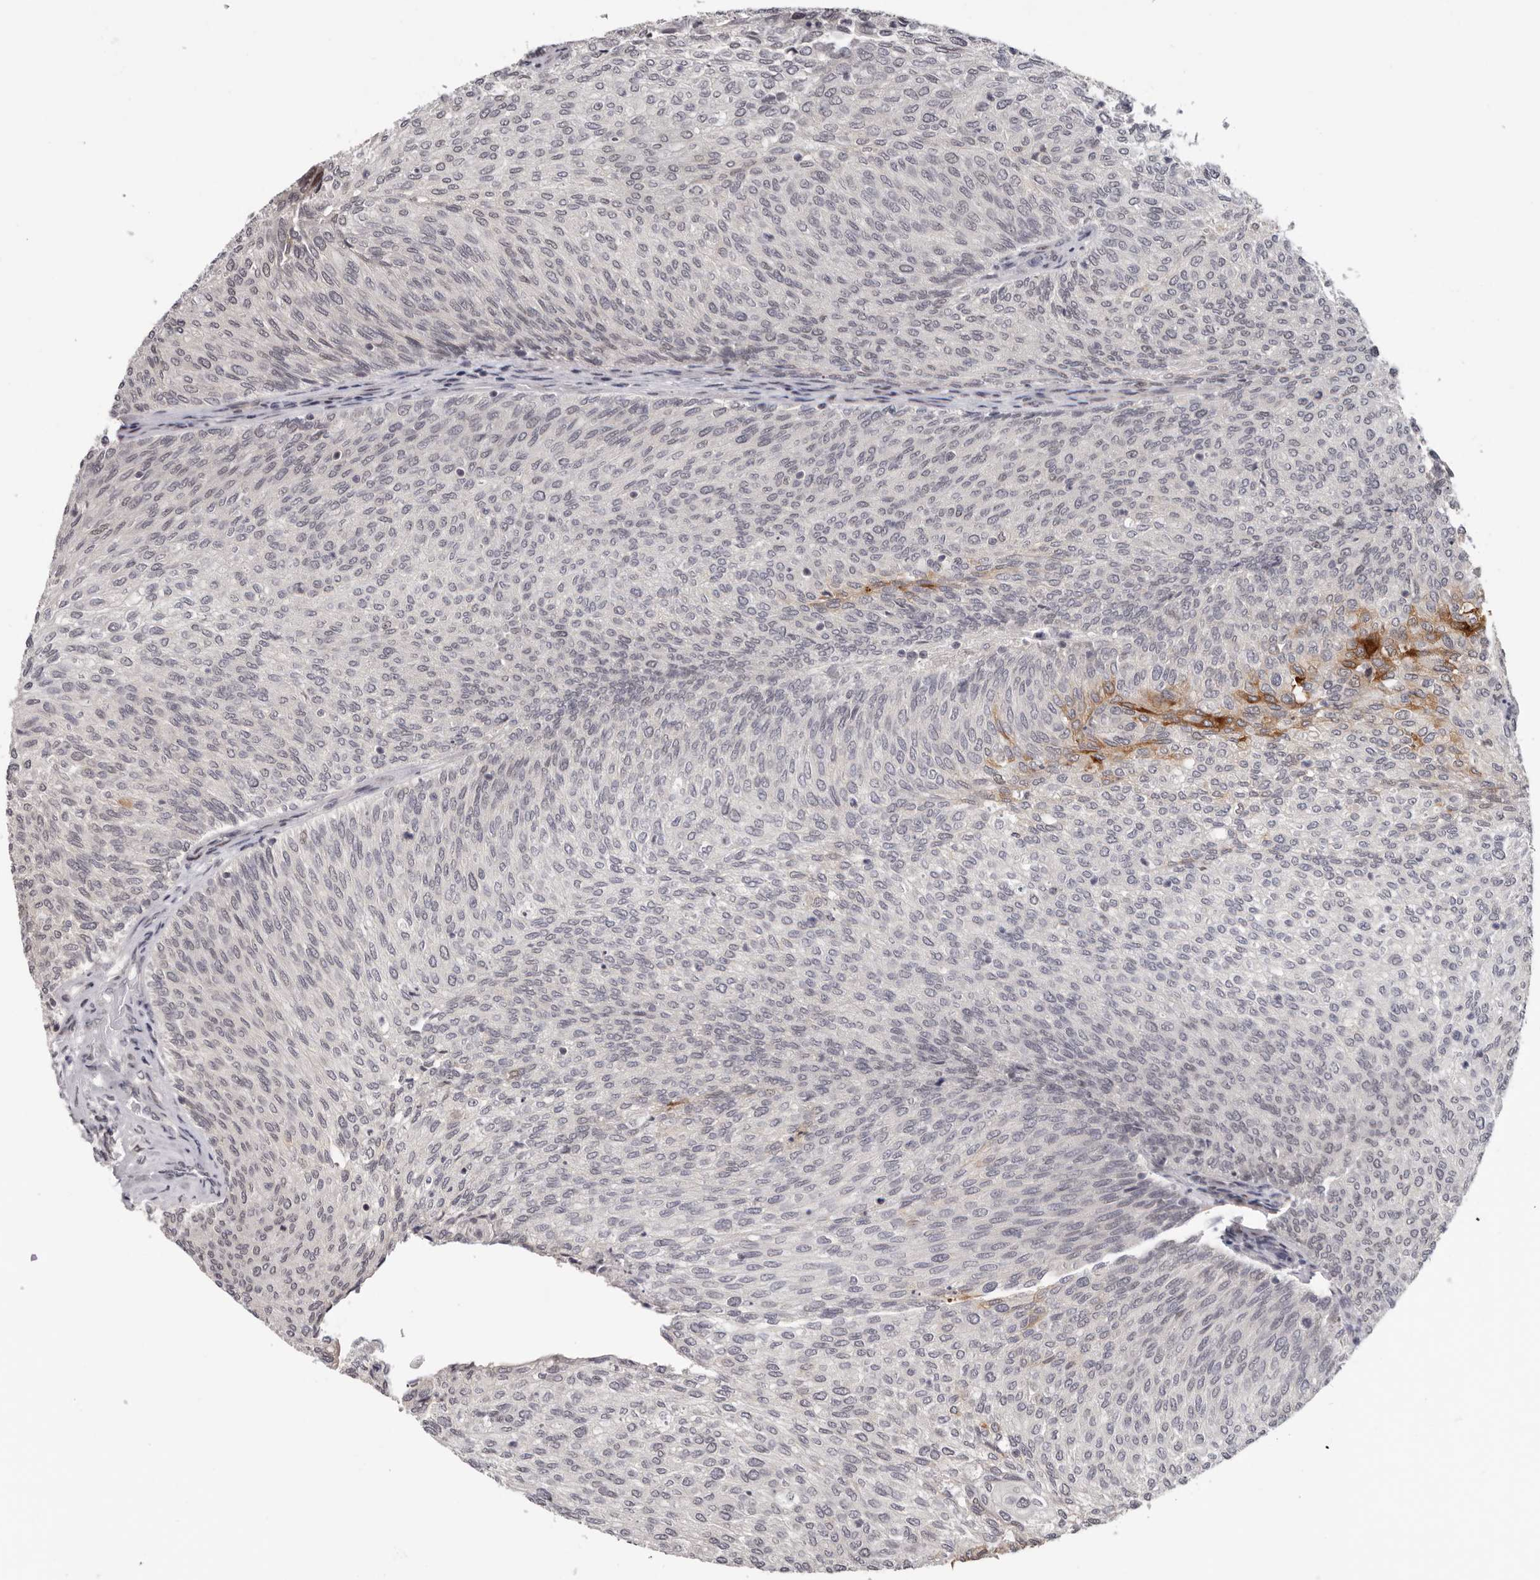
{"staining": {"intensity": "negative", "quantity": "none", "location": "none"}, "tissue": "urothelial cancer", "cell_type": "Tumor cells", "image_type": "cancer", "snomed": [{"axis": "morphology", "description": "Urothelial carcinoma, Low grade"}, {"axis": "topography", "description": "Urinary bladder"}], "caption": "Photomicrograph shows no protein expression in tumor cells of low-grade urothelial carcinoma tissue.", "gene": "TBX5", "patient": {"sex": "female", "age": 79}}